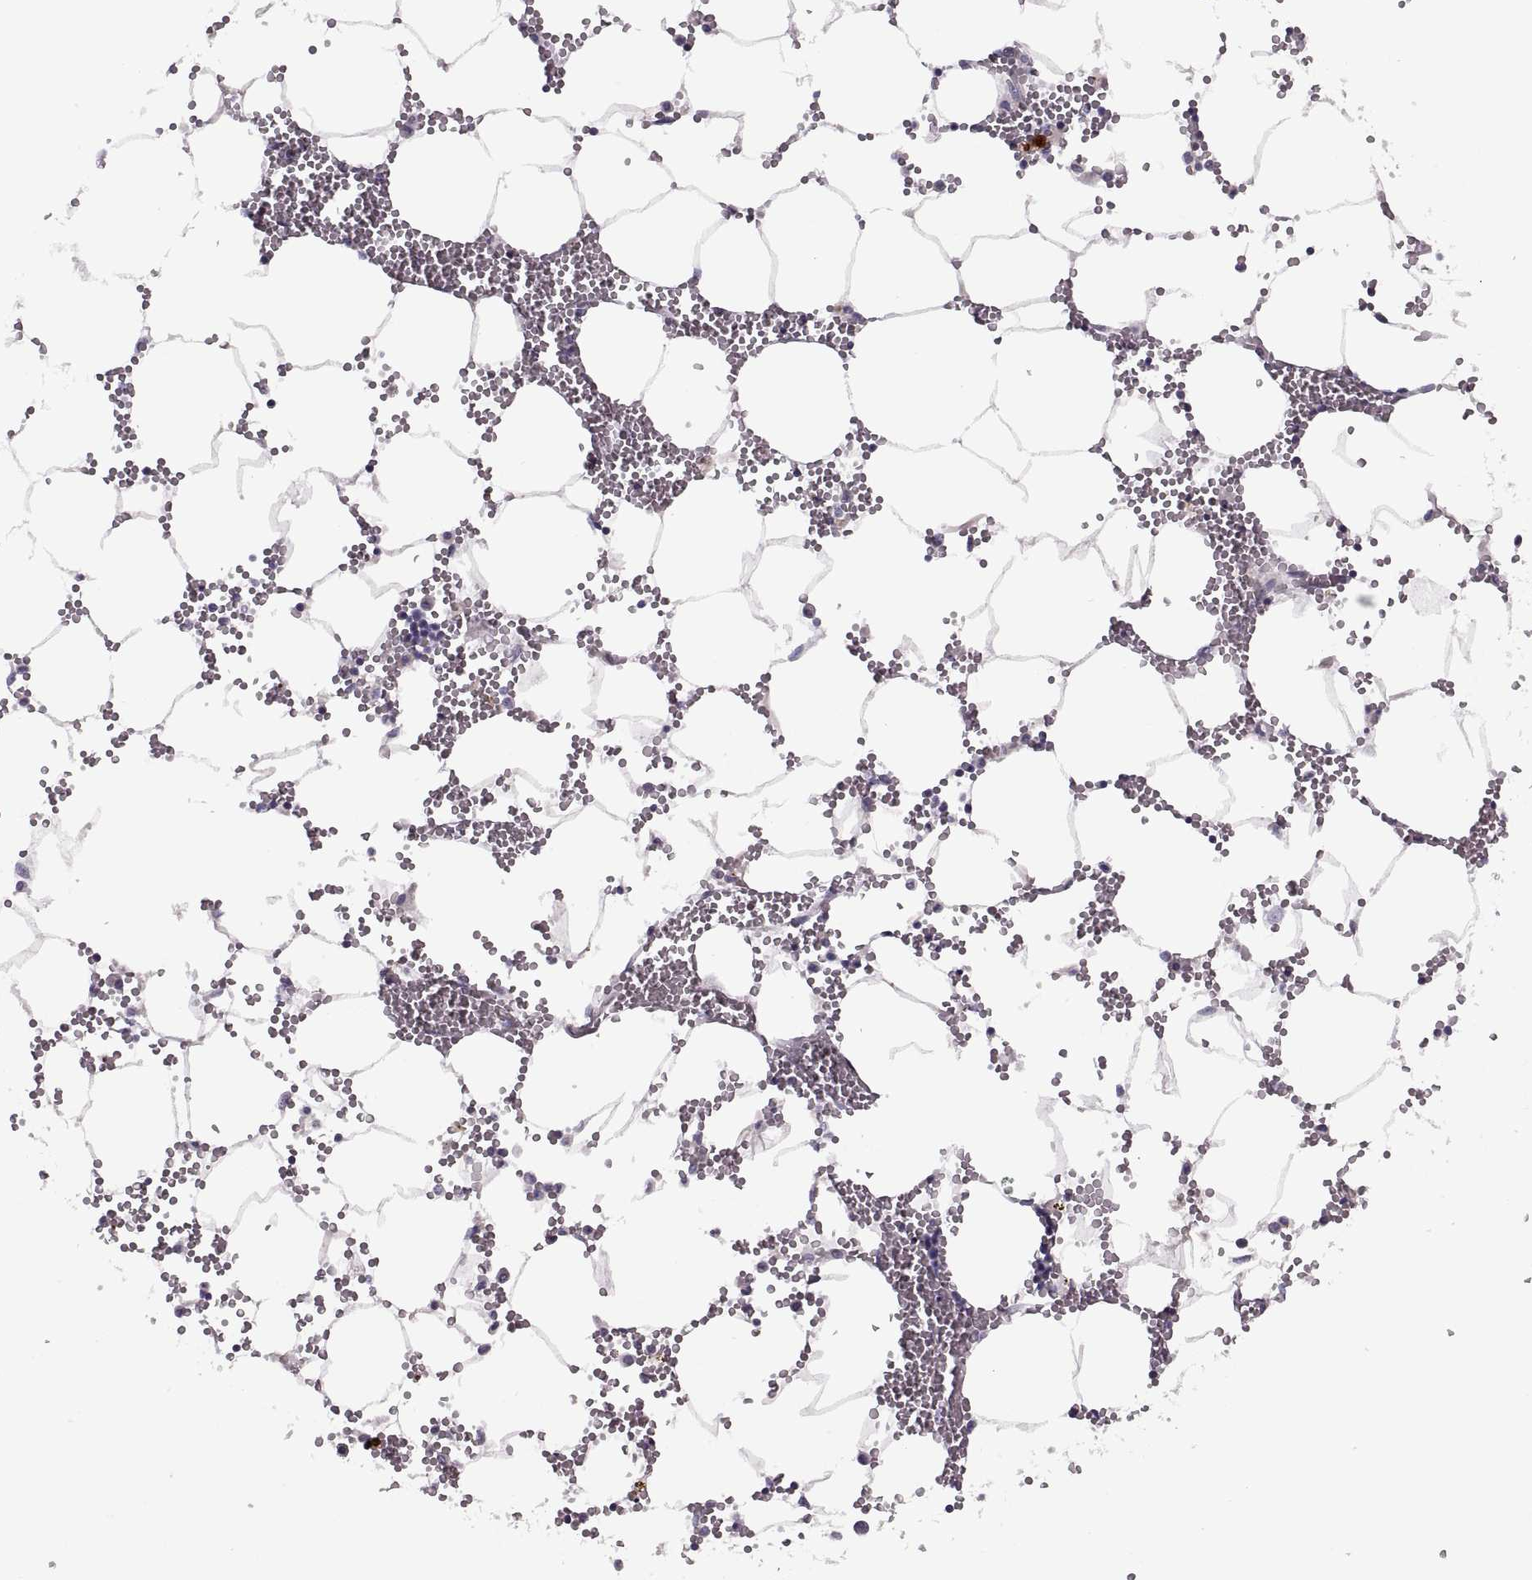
{"staining": {"intensity": "negative", "quantity": "none", "location": "none"}, "tissue": "bone marrow", "cell_type": "Hematopoietic cells", "image_type": "normal", "snomed": [{"axis": "morphology", "description": "Normal tissue, NOS"}, {"axis": "topography", "description": "Bone marrow"}], "caption": "An immunohistochemistry (IHC) histopathology image of unremarkable bone marrow is shown. There is no staining in hematopoietic cells of bone marrow. (Stains: DAB immunohistochemistry with hematoxylin counter stain, Microscopy: brightfield microscopy at high magnification).", "gene": "PIERCE1", "patient": {"sex": "male", "age": 54}}